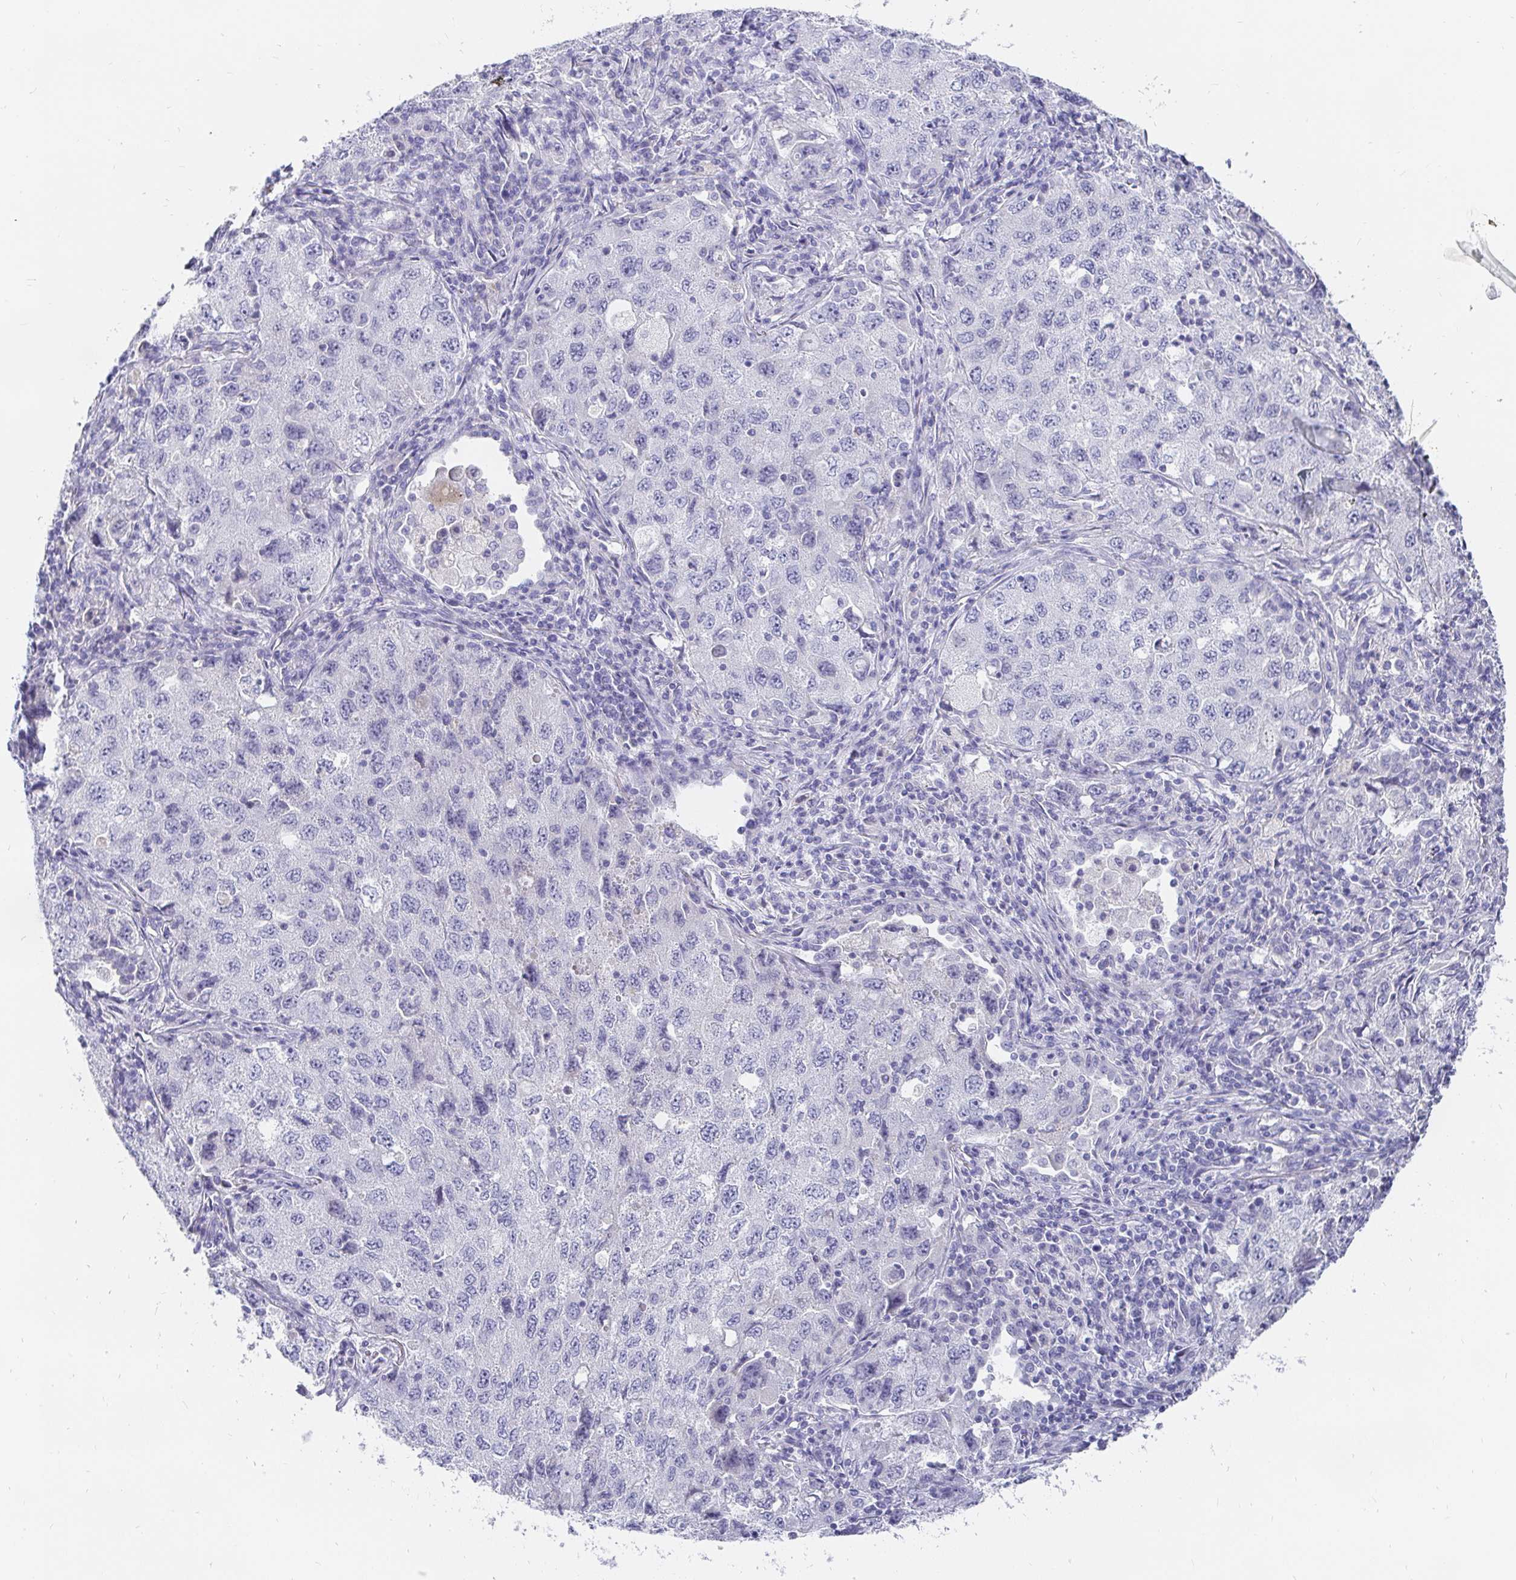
{"staining": {"intensity": "negative", "quantity": "none", "location": "none"}, "tissue": "lung cancer", "cell_type": "Tumor cells", "image_type": "cancer", "snomed": [{"axis": "morphology", "description": "Adenocarcinoma, NOS"}, {"axis": "topography", "description": "Lung"}], "caption": "A photomicrograph of human adenocarcinoma (lung) is negative for staining in tumor cells.", "gene": "FGF21", "patient": {"sex": "female", "age": 57}}